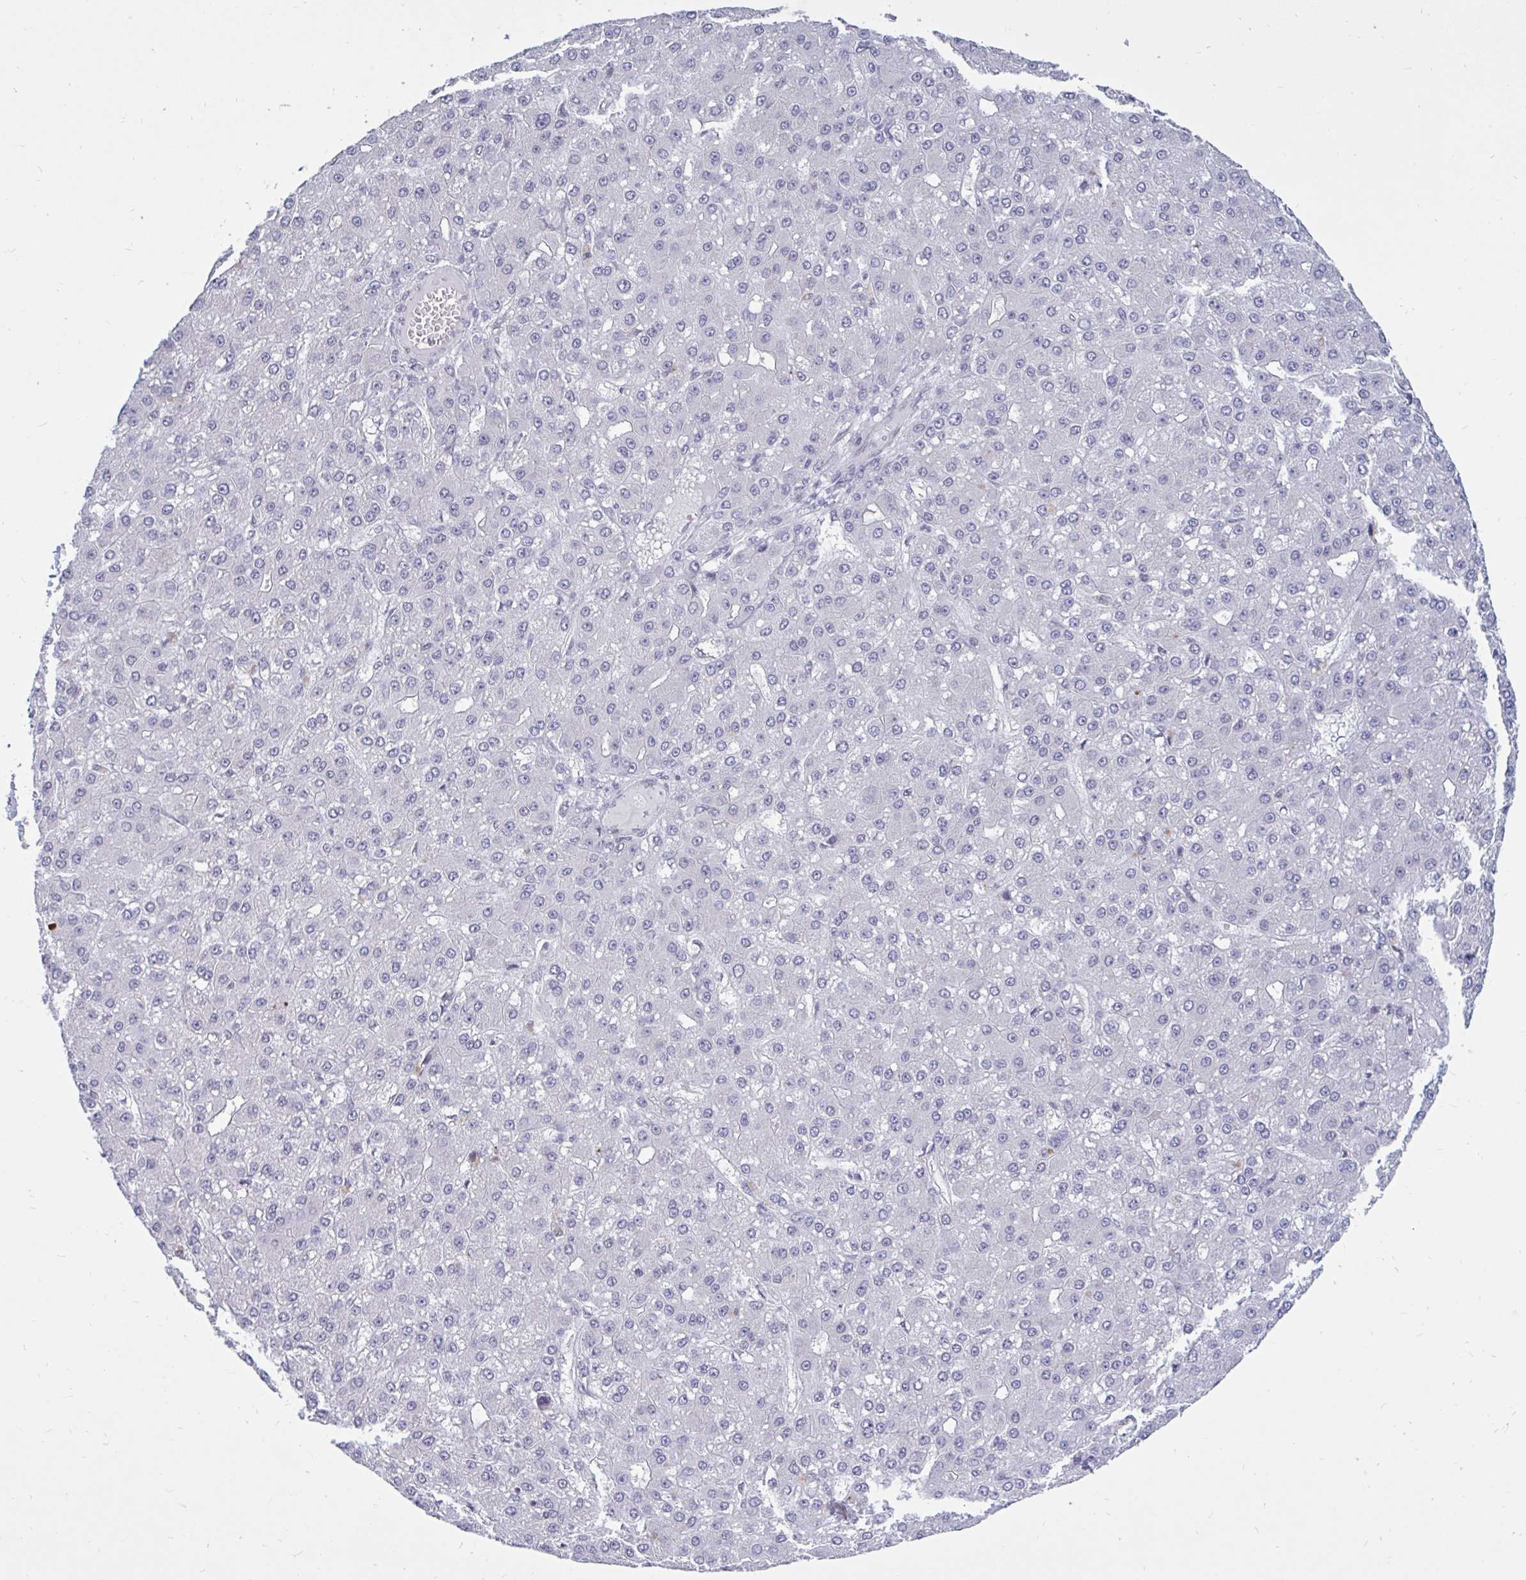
{"staining": {"intensity": "negative", "quantity": "none", "location": "none"}, "tissue": "liver cancer", "cell_type": "Tumor cells", "image_type": "cancer", "snomed": [{"axis": "morphology", "description": "Carcinoma, Hepatocellular, NOS"}, {"axis": "topography", "description": "Liver"}], "caption": "IHC photomicrograph of neoplastic tissue: human liver hepatocellular carcinoma stained with DAB (3,3'-diaminobenzidine) exhibits no significant protein staining in tumor cells.", "gene": "ARPP19", "patient": {"sex": "male", "age": 67}}